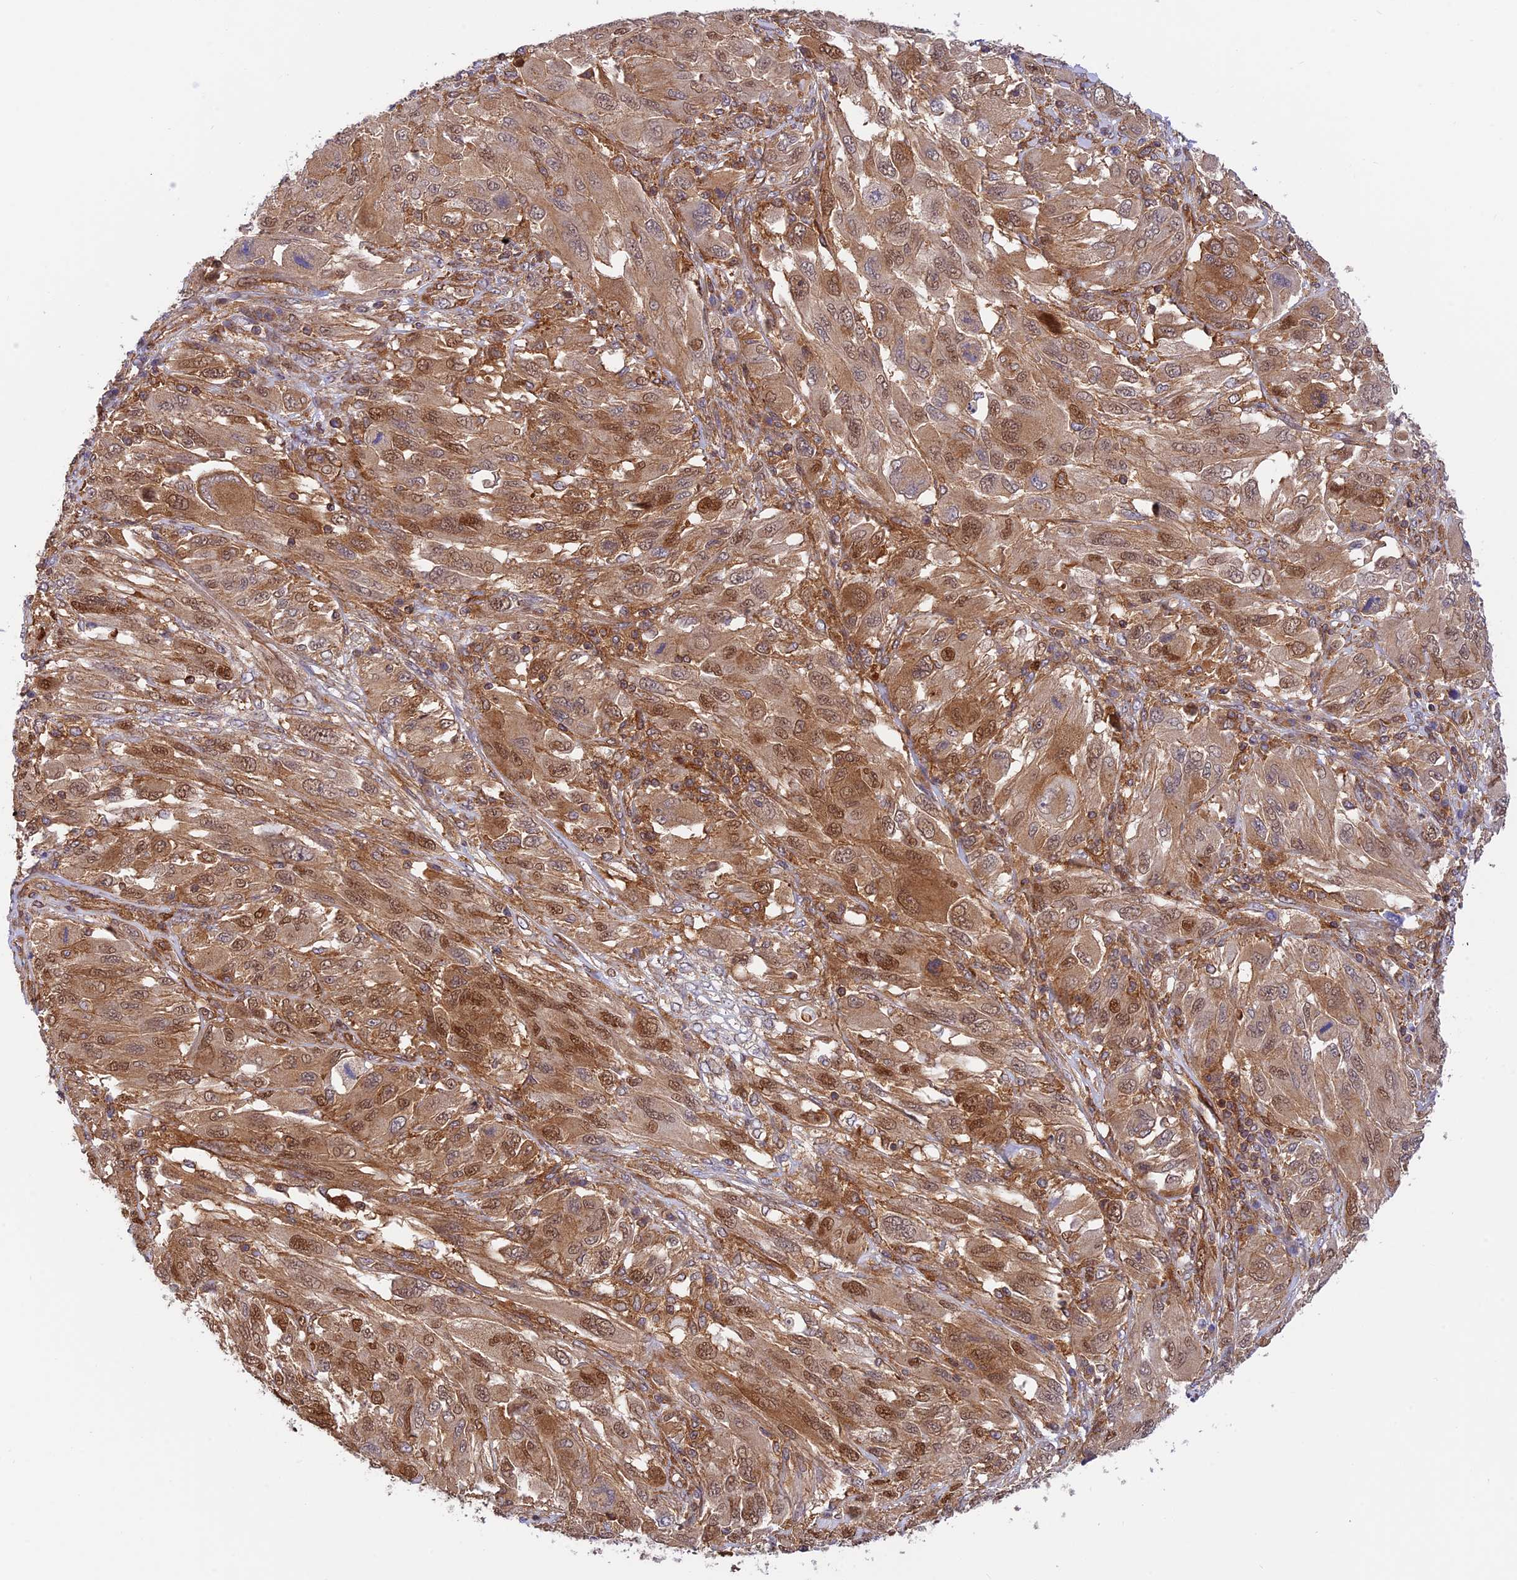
{"staining": {"intensity": "moderate", "quantity": ">75%", "location": "cytoplasmic/membranous,nuclear"}, "tissue": "melanoma", "cell_type": "Tumor cells", "image_type": "cancer", "snomed": [{"axis": "morphology", "description": "Malignant melanoma, NOS"}, {"axis": "topography", "description": "Skin"}], "caption": "A brown stain labels moderate cytoplasmic/membranous and nuclear expression of a protein in human melanoma tumor cells.", "gene": "EVI5L", "patient": {"sex": "female", "age": 91}}